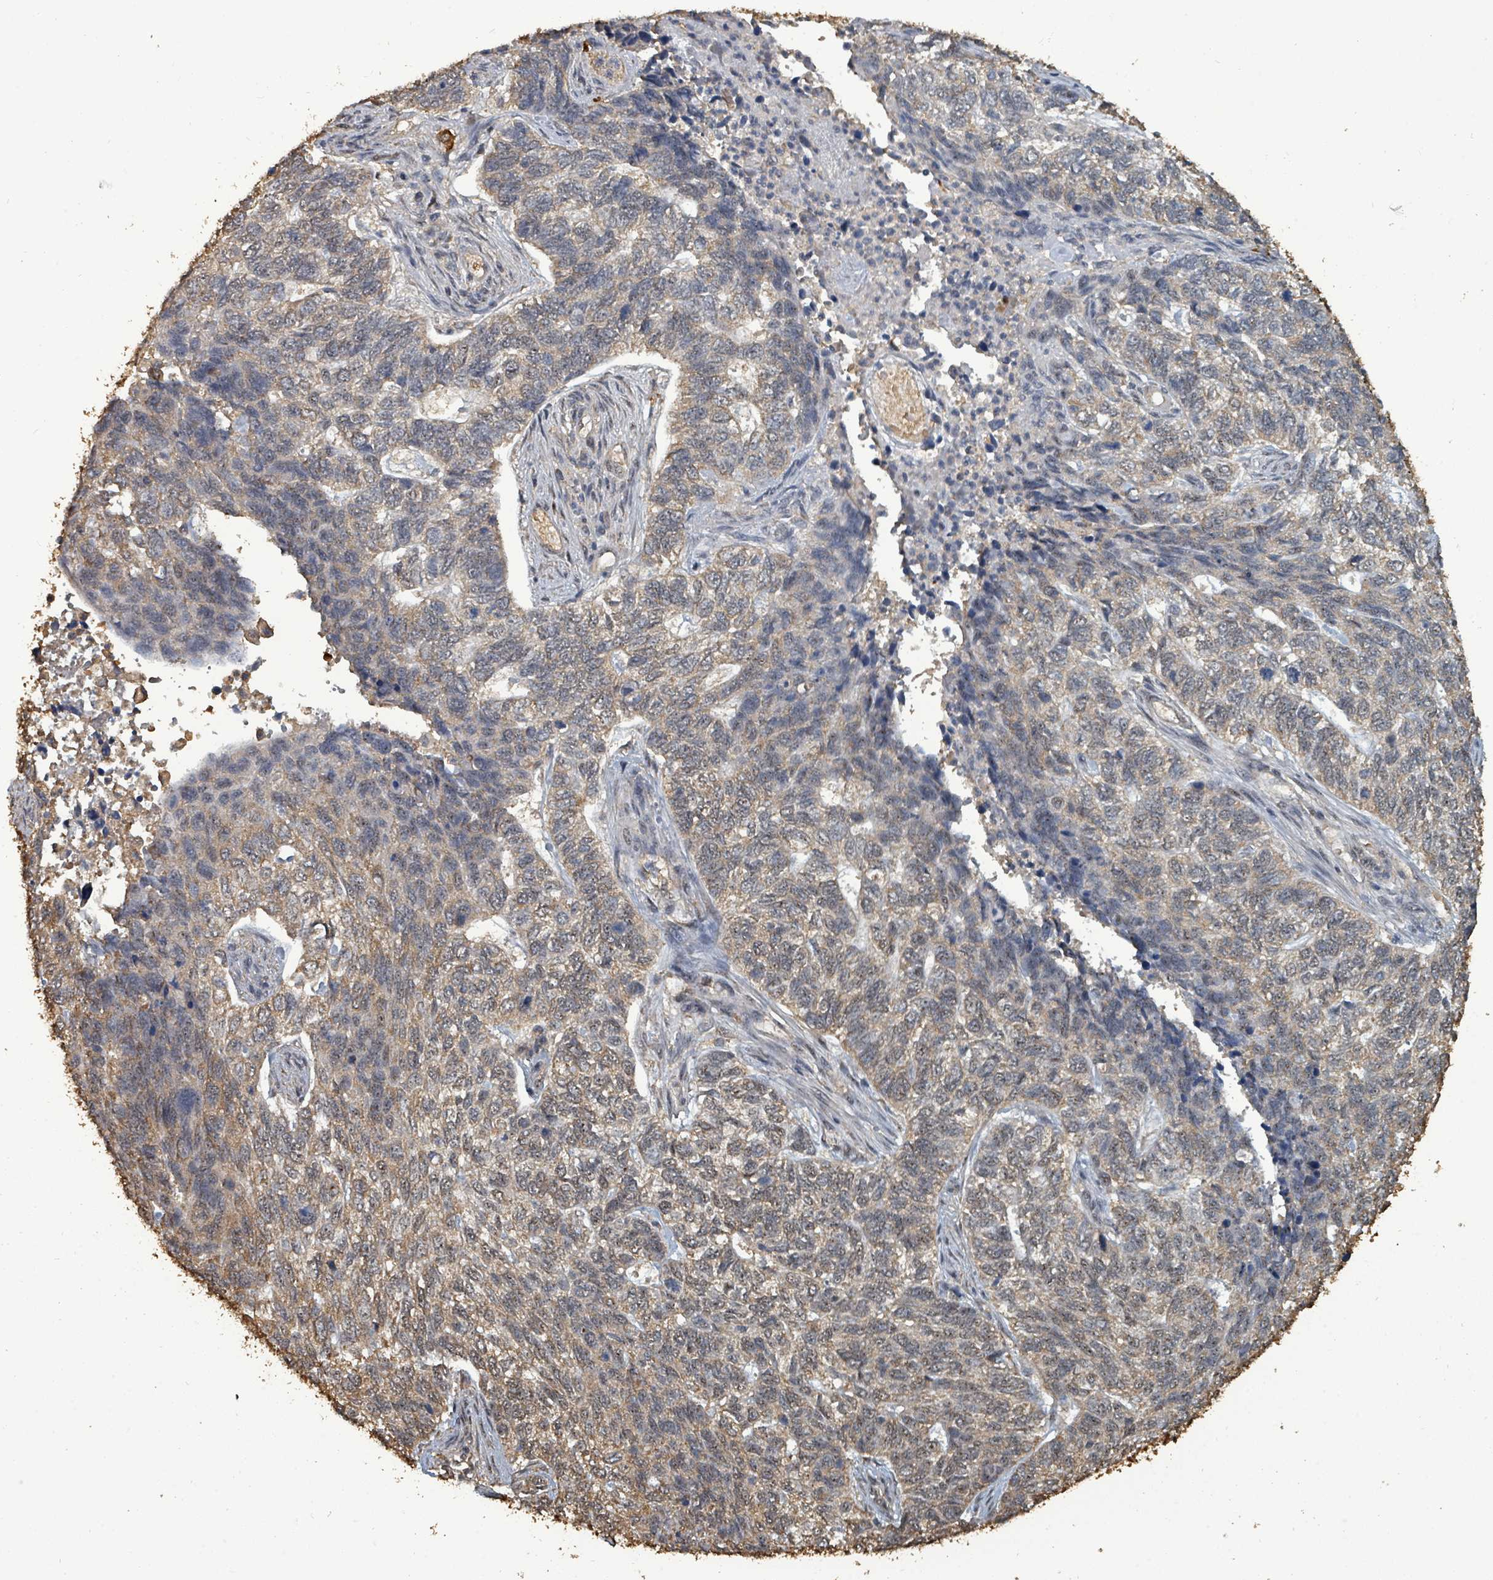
{"staining": {"intensity": "weak", "quantity": "25%-75%", "location": "cytoplasmic/membranous"}, "tissue": "skin cancer", "cell_type": "Tumor cells", "image_type": "cancer", "snomed": [{"axis": "morphology", "description": "Basal cell carcinoma"}, {"axis": "topography", "description": "Skin"}], "caption": "The immunohistochemical stain labels weak cytoplasmic/membranous expression in tumor cells of skin cancer tissue. (DAB = brown stain, brightfield microscopy at high magnification).", "gene": "C6orf52", "patient": {"sex": "female", "age": 65}}